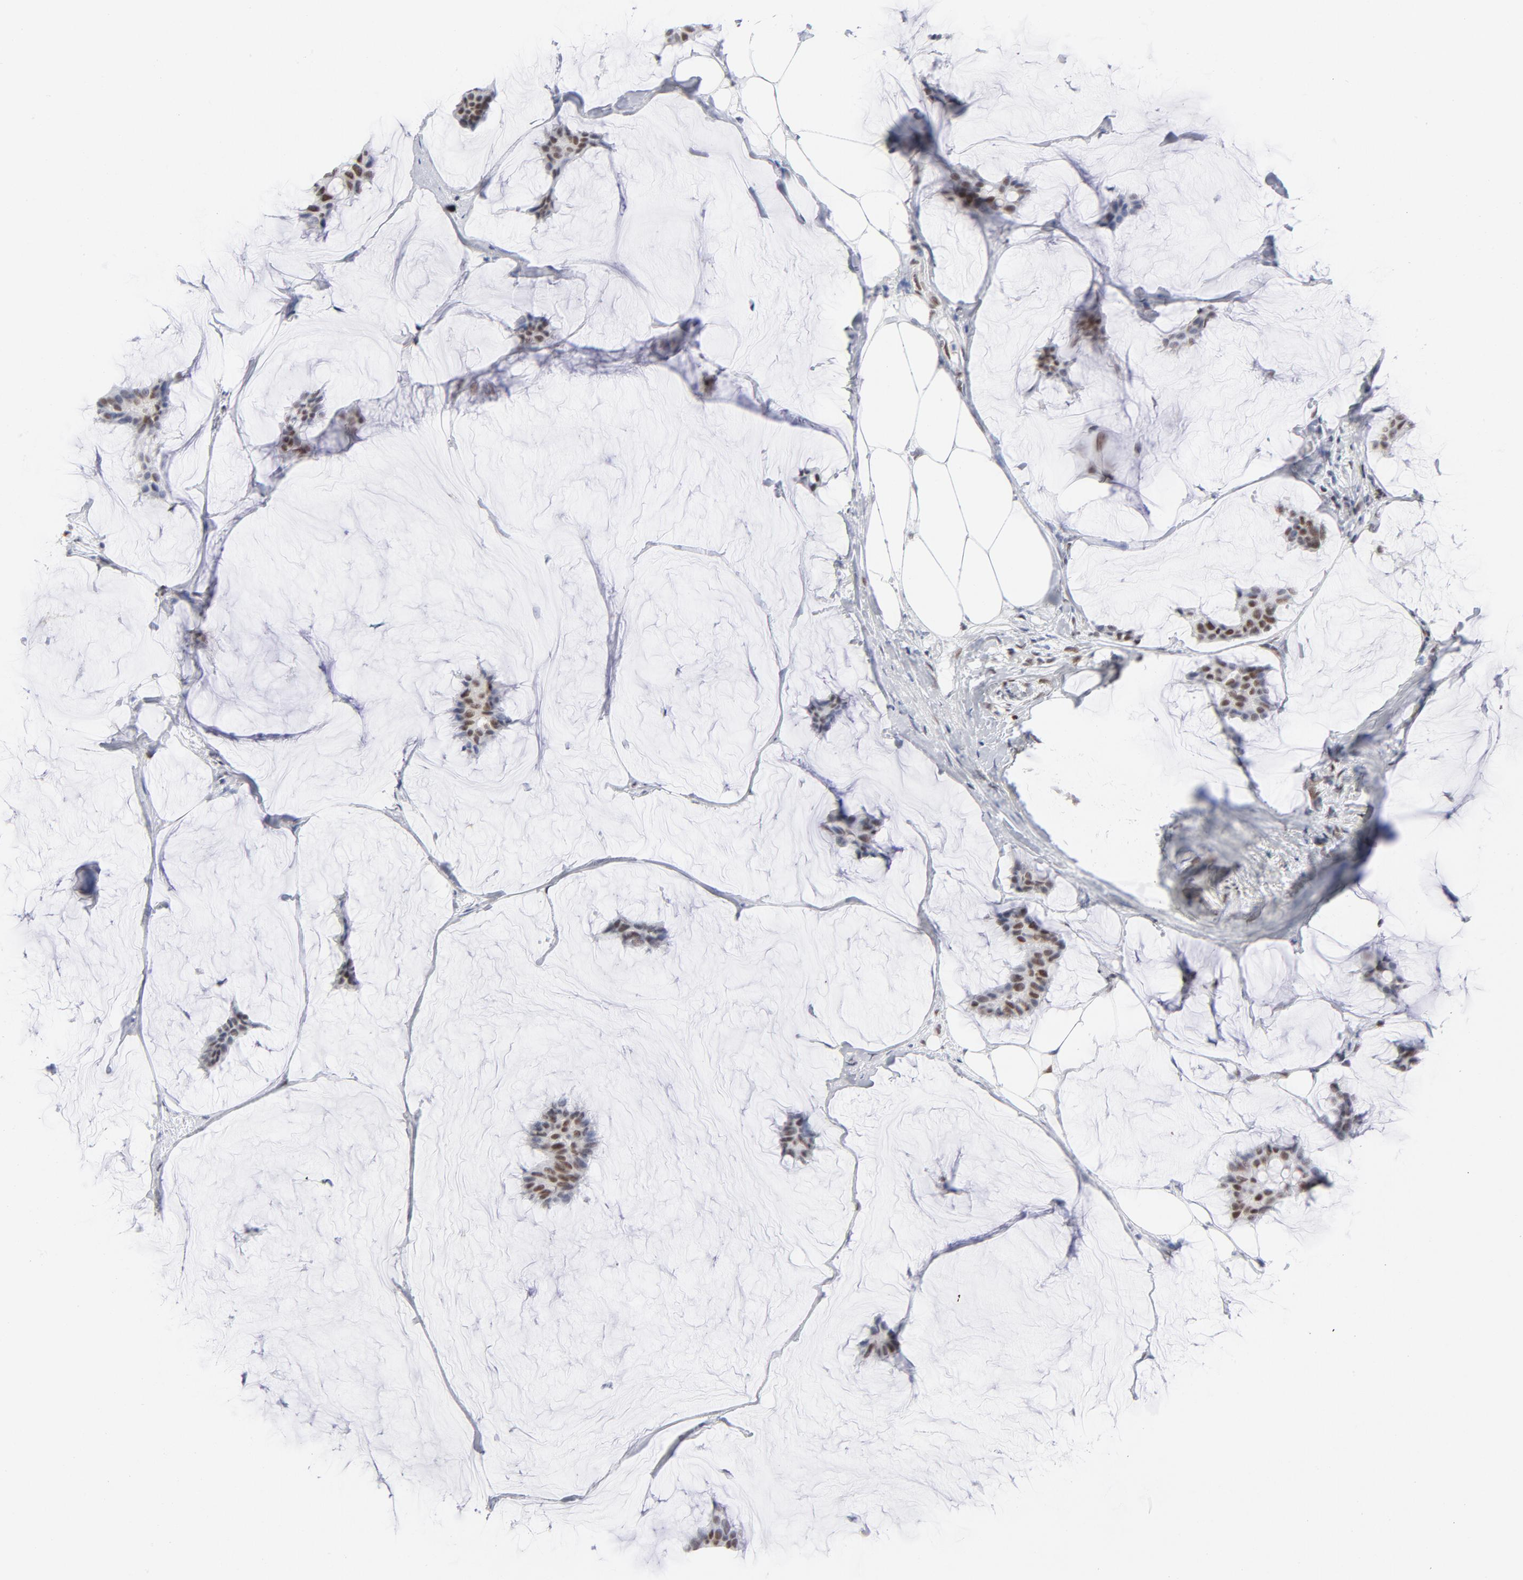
{"staining": {"intensity": "moderate", "quantity": ">75%", "location": "nuclear"}, "tissue": "breast cancer", "cell_type": "Tumor cells", "image_type": "cancer", "snomed": [{"axis": "morphology", "description": "Duct carcinoma"}, {"axis": "topography", "description": "Breast"}], "caption": "The image reveals immunohistochemical staining of breast invasive ductal carcinoma. There is moderate nuclear expression is present in approximately >75% of tumor cells.", "gene": "ATF2", "patient": {"sex": "female", "age": 93}}